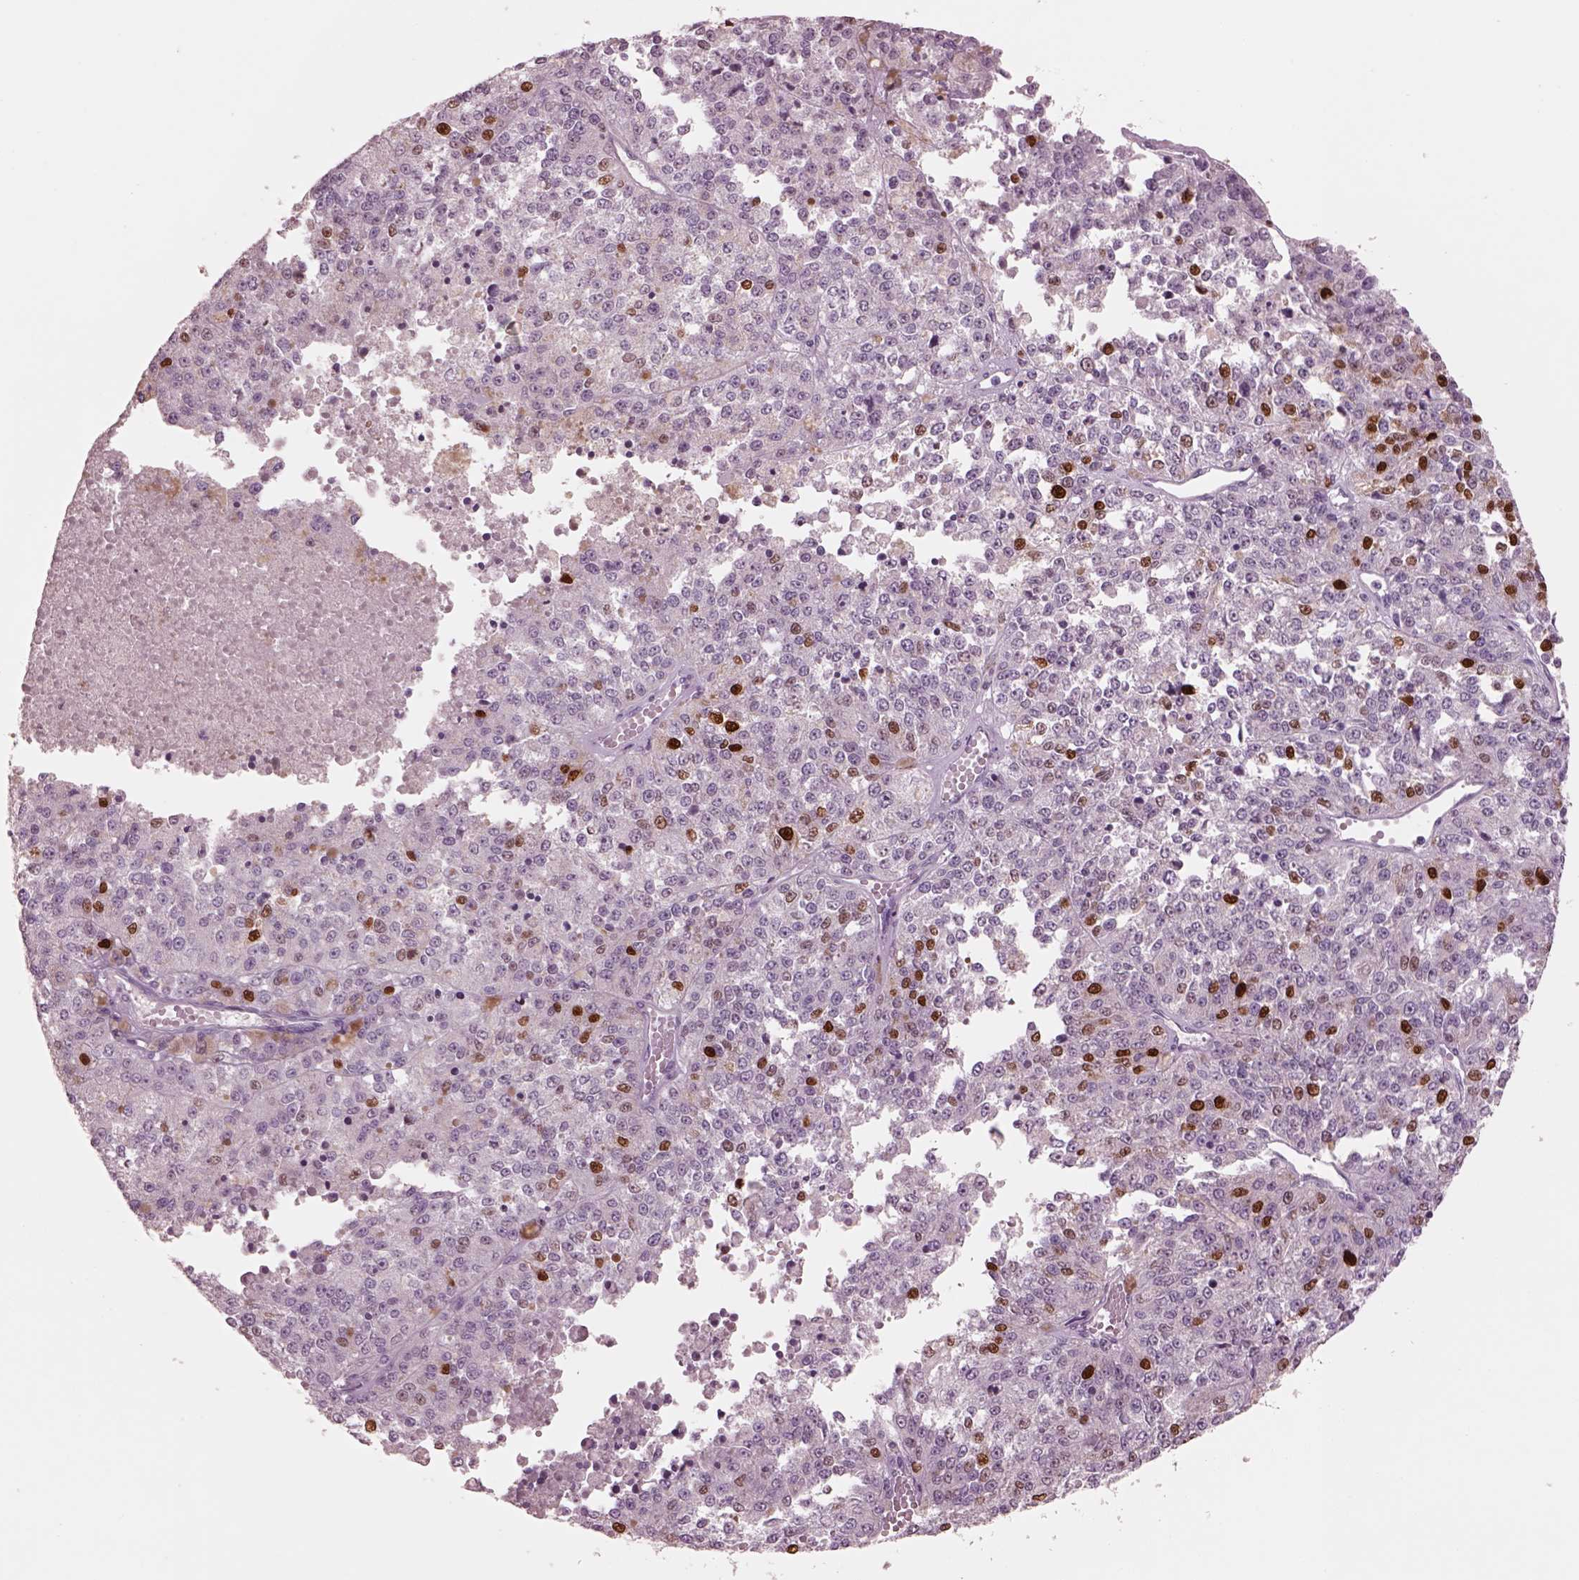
{"staining": {"intensity": "strong", "quantity": "<25%", "location": "nuclear"}, "tissue": "melanoma", "cell_type": "Tumor cells", "image_type": "cancer", "snomed": [{"axis": "morphology", "description": "Malignant melanoma, Metastatic site"}, {"axis": "topography", "description": "Lymph node"}], "caption": "Tumor cells show medium levels of strong nuclear expression in about <25% of cells in melanoma.", "gene": "SOX9", "patient": {"sex": "female", "age": 64}}